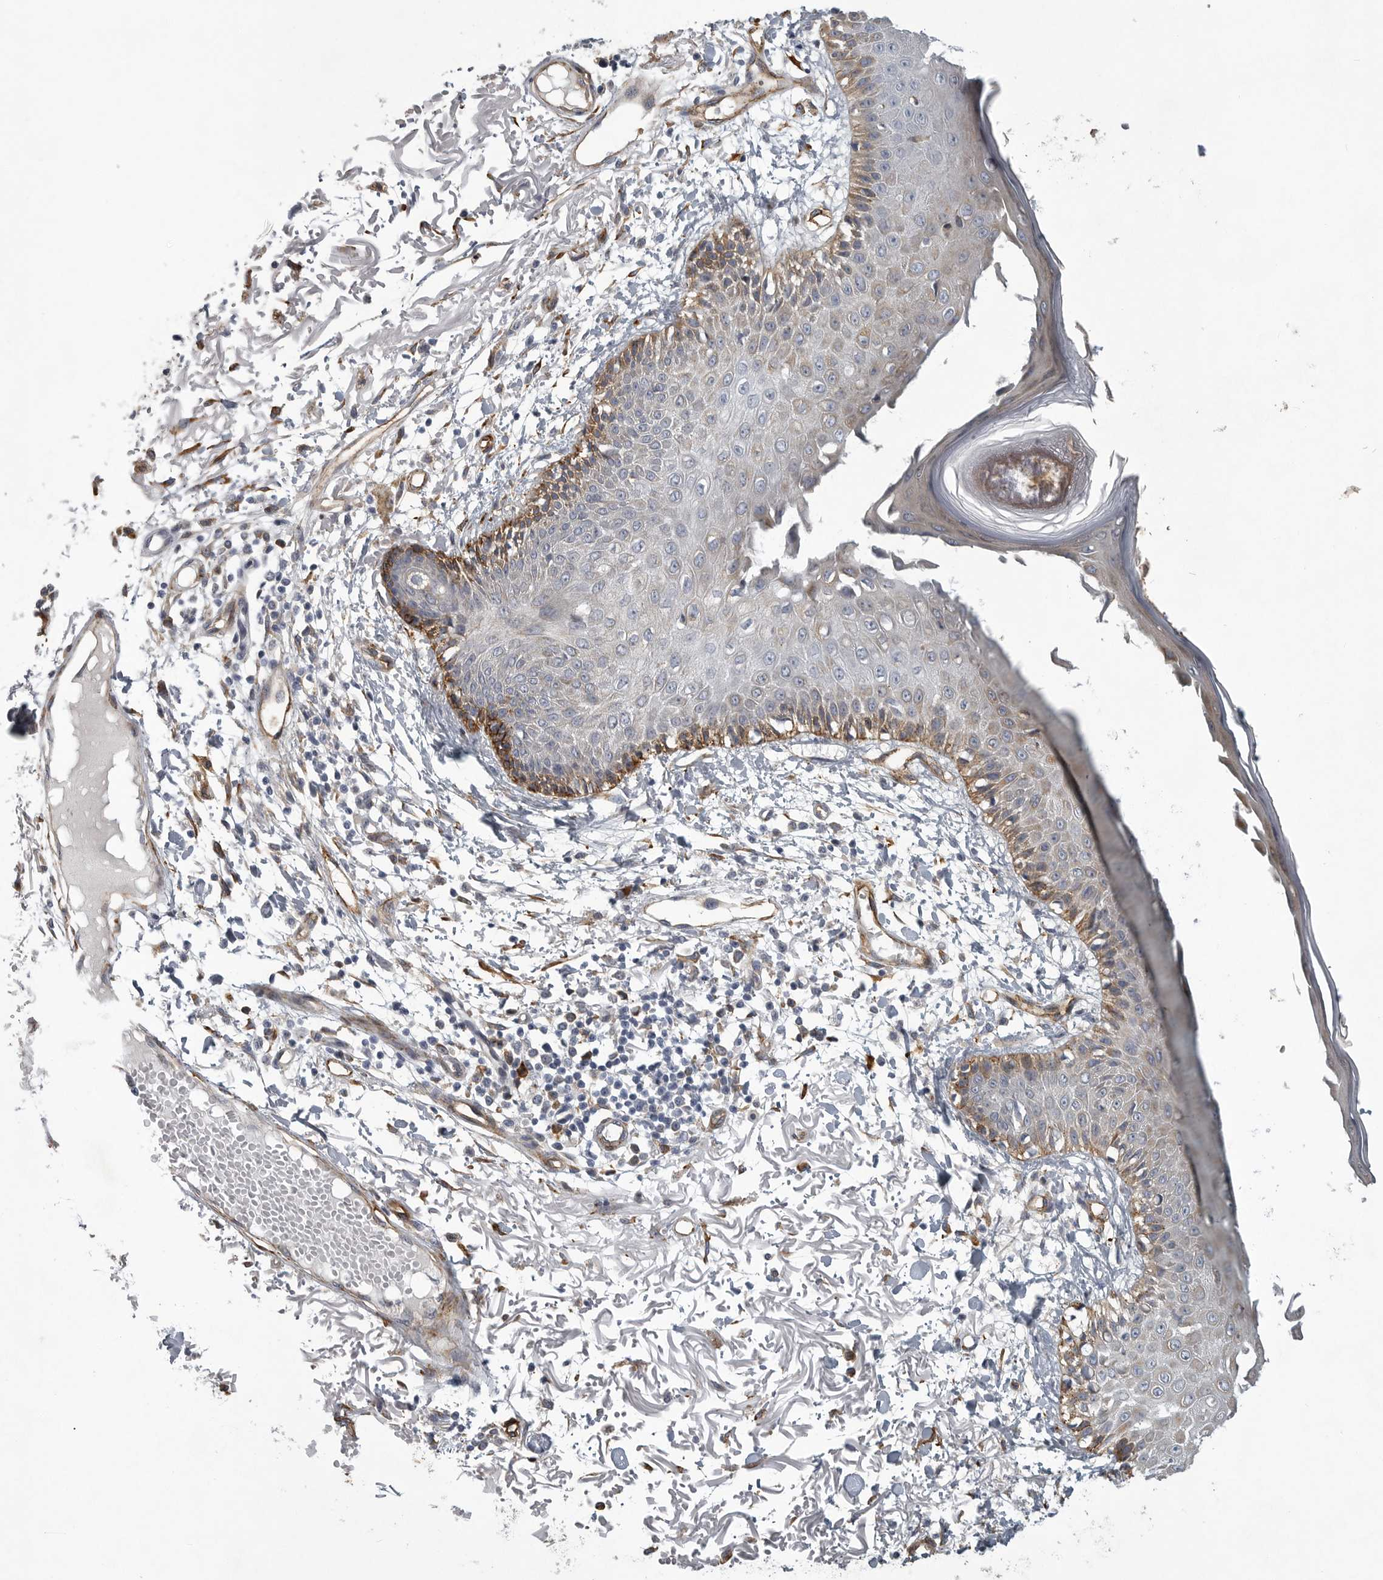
{"staining": {"intensity": "moderate", "quantity": ">75%", "location": "cytoplasmic/membranous"}, "tissue": "skin", "cell_type": "Fibroblasts", "image_type": "normal", "snomed": [{"axis": "morphology", "description": "Normal tissue, NOS"}, {"axis": "morphology", "description": "Squamous cell carcinoma, NOS"}, {"axis": "topography", "description": "Skin"}, {"axis": "topography", "description": "Peripheral nerve tissue"}], "caption": "This photomicrograph reveals IHC staining of benign skin, with medium moderate cytoplasmic/membranous staining in approximately >75% of fibroblasts.", "gene": "MINPP1", "patient": {"sex": "male", "age": 83}}